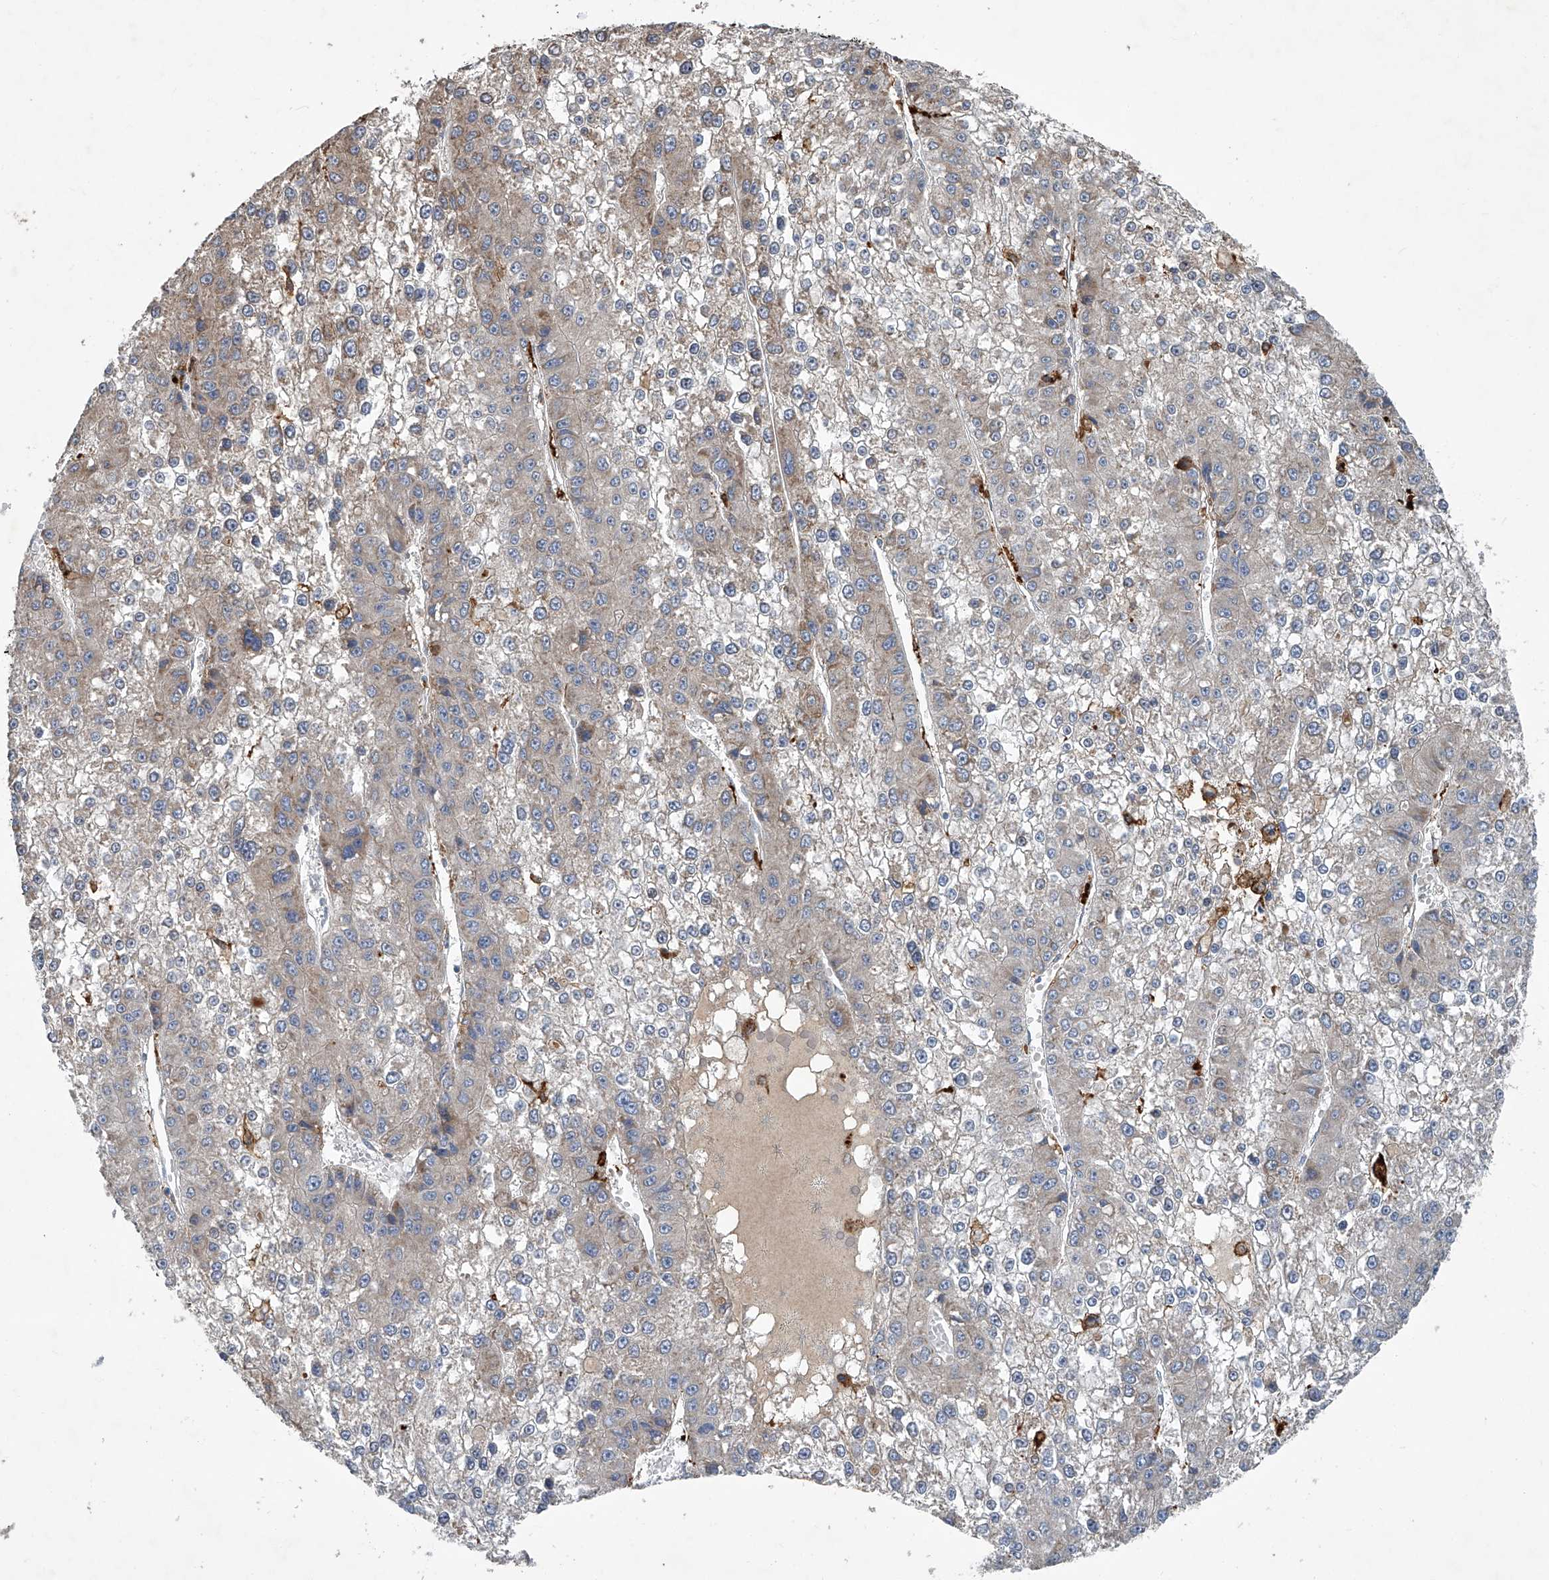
{"staining": {"intensity": "weak", "quantity": "<25%", "location": "cytoplasmic/membranous"}, "tissue": "liver cancer", "cell_type": "Tumor cells", "image_type": "cancer", "snomed": [{"axis": "morphology", "description": "Carcinoma, Hepatocellular, NOS"}, {"axis": "topography", "description": "Liver"}], "caption": "Photomicrograph shows no significant protein expression in tumor cells of hepatocellular carcinoma (liver).", "gene": "FAM167A", "patient": {"sex": "female", "age": 73}}